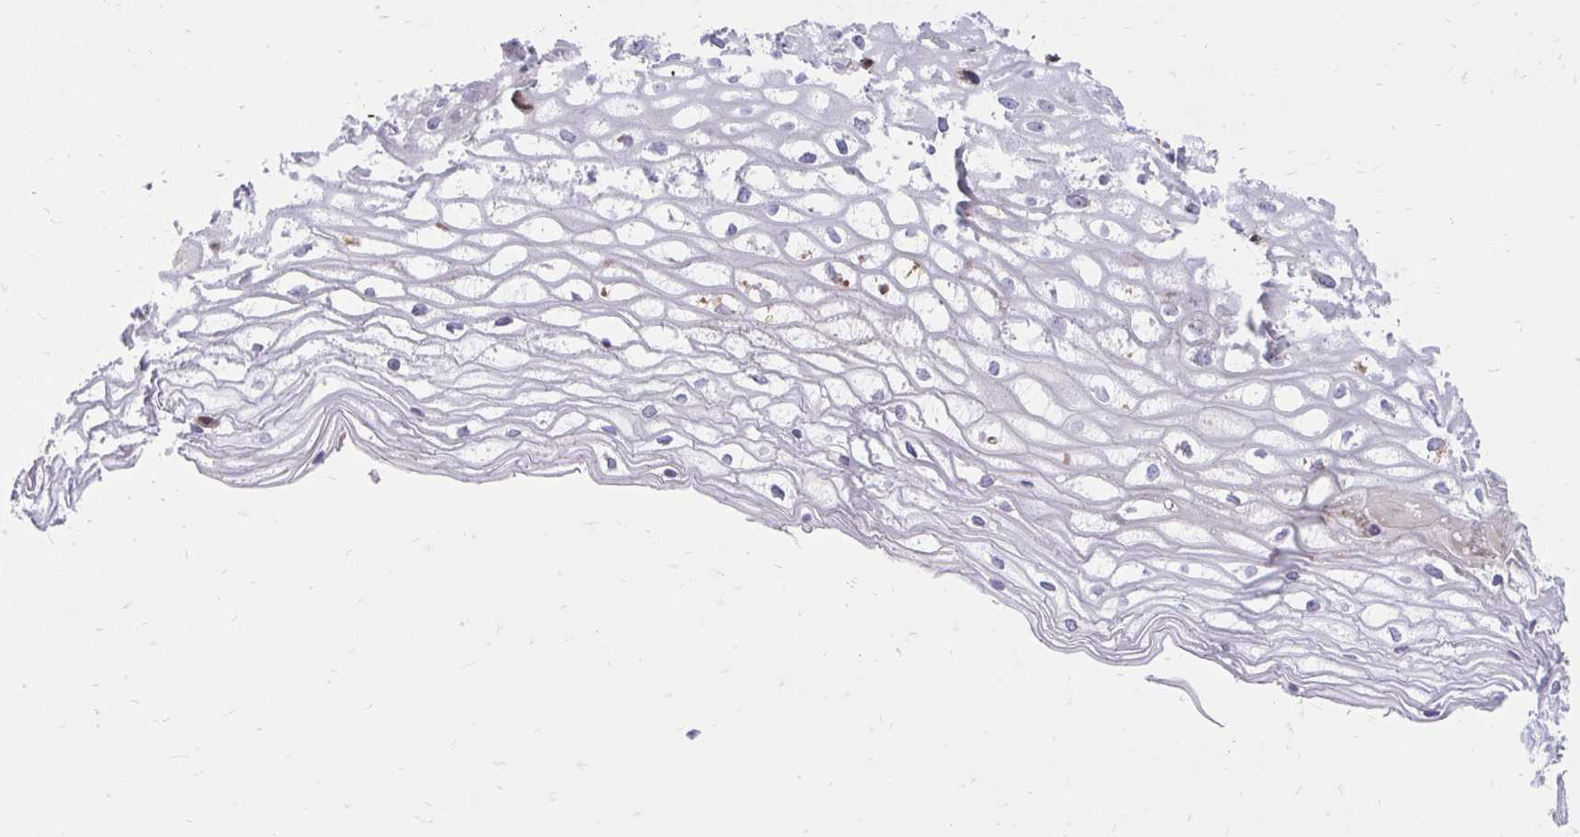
{"staining": {"intensity": "negative", "quantity": "none", "location": "none"}, "tissue": "cervix", "cell_type": "Glandular cells", "image_type": "normal", "snomed": [{"axis": "morphology", "description": "Normal tissue, NOS"}, {"axis": "topography", "description": "Cervix"}], "caption": "Immunohistochemistry micrograph of unremarkable human cervix stained for a protein (brown), which exhibits no expression in glandular cells. (Brightfield microscopy of DAB (3,3'-diaminobenzidine) IHC at high magnification).", "gene": "ASAP1", "patient": {"sex": "female", "age": 36}}